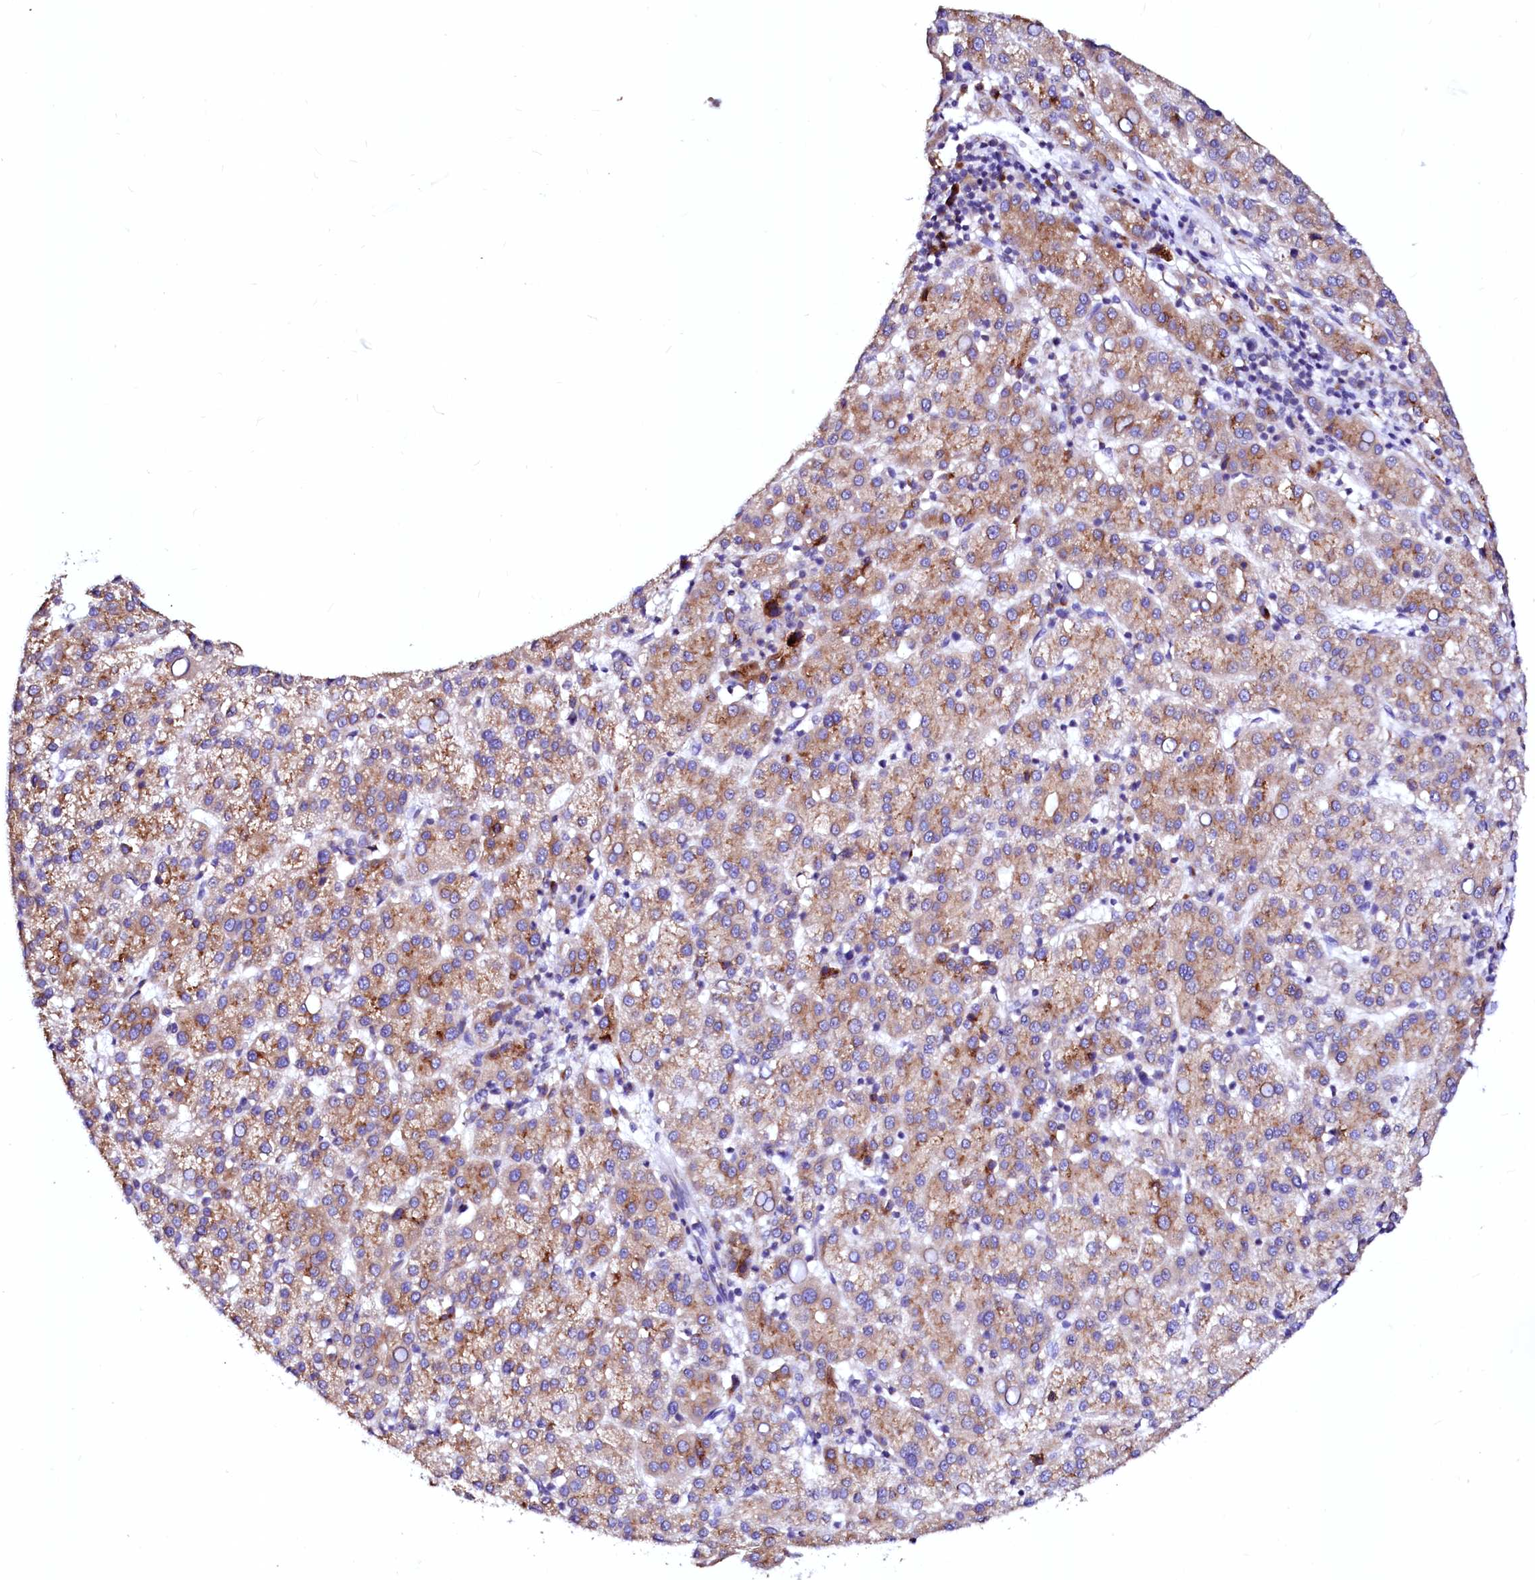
{"staining": {"intensity": "strong", "quantity": "25%-75%", "location": "cytoplasmic/membranous"}, "tissue": "liver cancer", "cell_type": "Tumor cells", "image_type": "cancer", "snomed": [{"axis": "morphology", "description": "Carcinoma, Hepatocellular, NOS"}, {"axis": "topography", "description": "Liver"}], "caption": "Strong cytoplasmic/membranous protein staining is identified in about 25%-75% of tumor cells in liver cancer.", "gene": "LMAN1", "patient": {"sex": "female", "age": 58}}